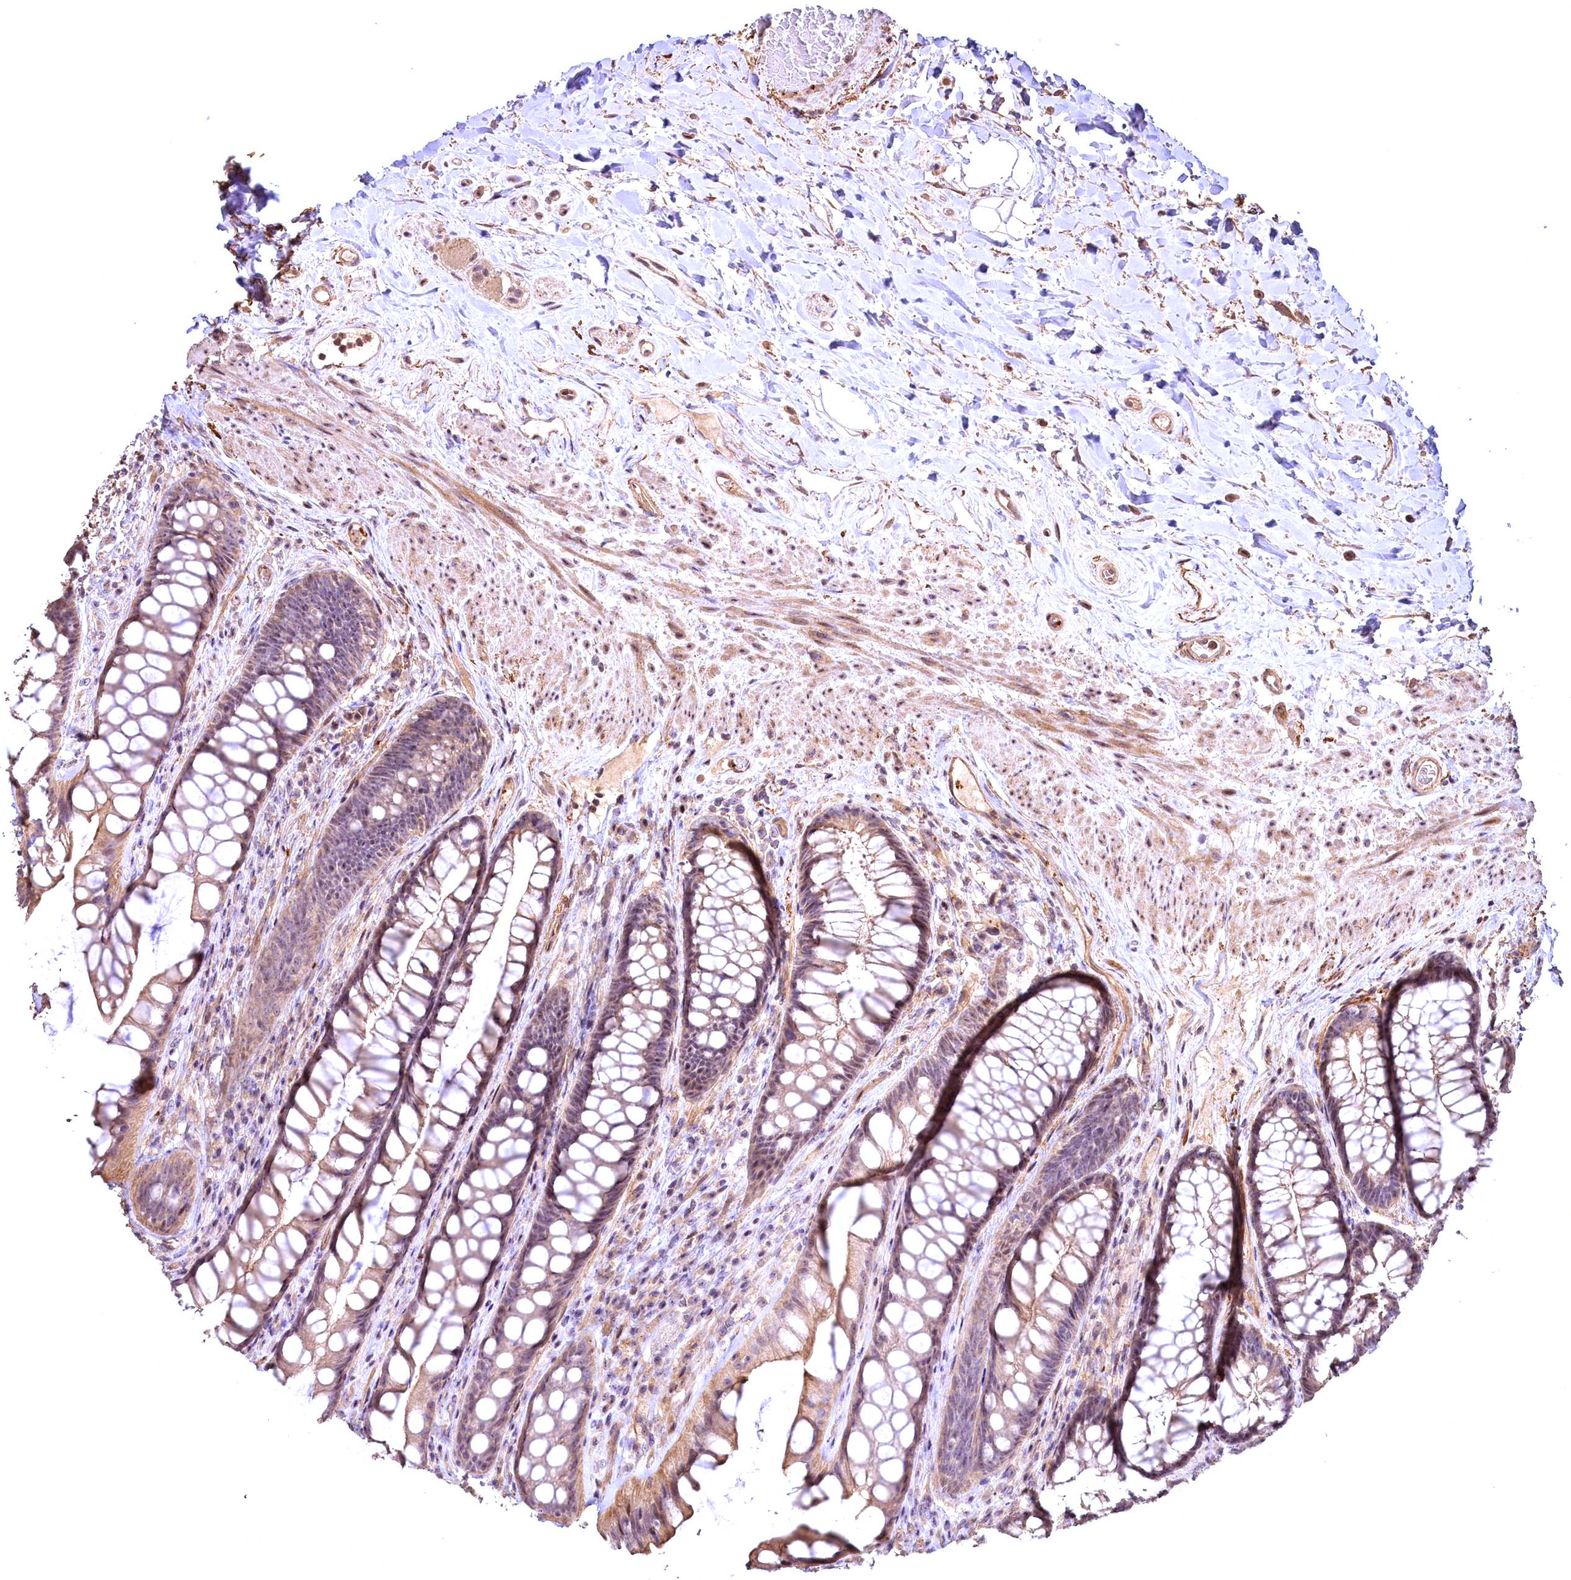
{"staining": {"intensity": "moderate", "quantity": ">75%", "location": "cytoplasmic/membranous"}, "tissue": "rectum", "cell_type": "Glandular cells", "image_type": "normal", "snomed": [{"axis": "morphology", "description": "Normal tissue, NOS"}, {"axis": "topography", "description": "Rectum"}], "caption": "A brown stain labels moderate cytoplasmic/membranous positivity of a protein in glandular cells of unremarkable rectum. (DAB (3,3'-diaminobenzidine) = brown stain, brightfield microscopy at high magnification).", "gene": "FUZ", "patient": {"sex": "male", "age": 74}}